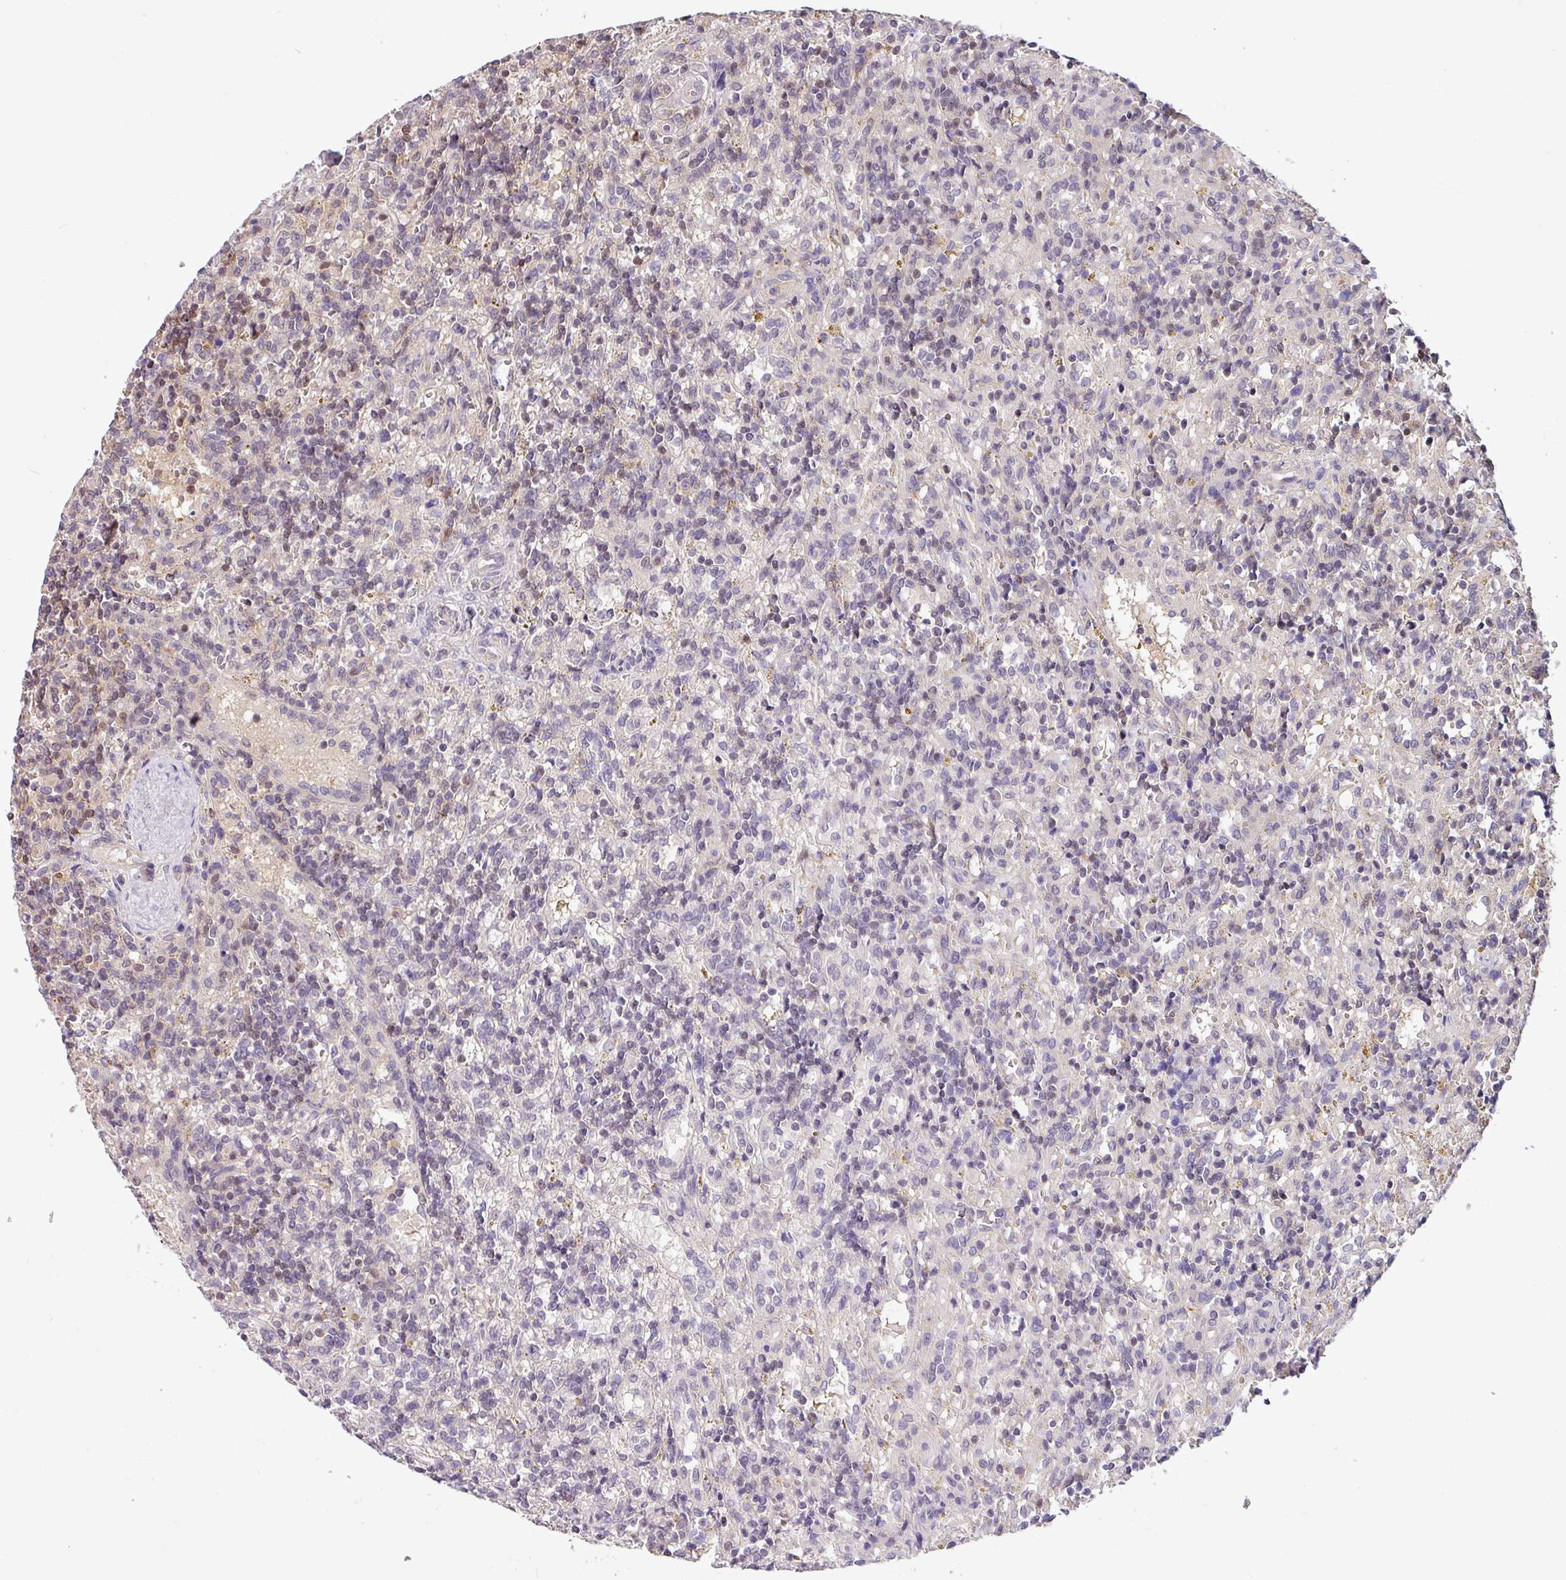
{"staining": {"intensity": "negative", "quantity": "none", "location": "none"}, "tissue": "lymphoma", "cell_type": "Tumor cells", "image_type": "cancer", "snomed": [{"axis": "morphology", "description": "Malignant lymphoma, non-Hodgkin's type, Low grade"}, {"axis": "topography", "description": "Spleen"}], "caption": "Protein analysis of lymphoma shows no significant staining in tumor cells. (DAB immunohistochemistry (IHC) visualized using brightfield microscopy, high magnification).", "gene": "SHB", "patient": {"sex": "male", "age": 67}}